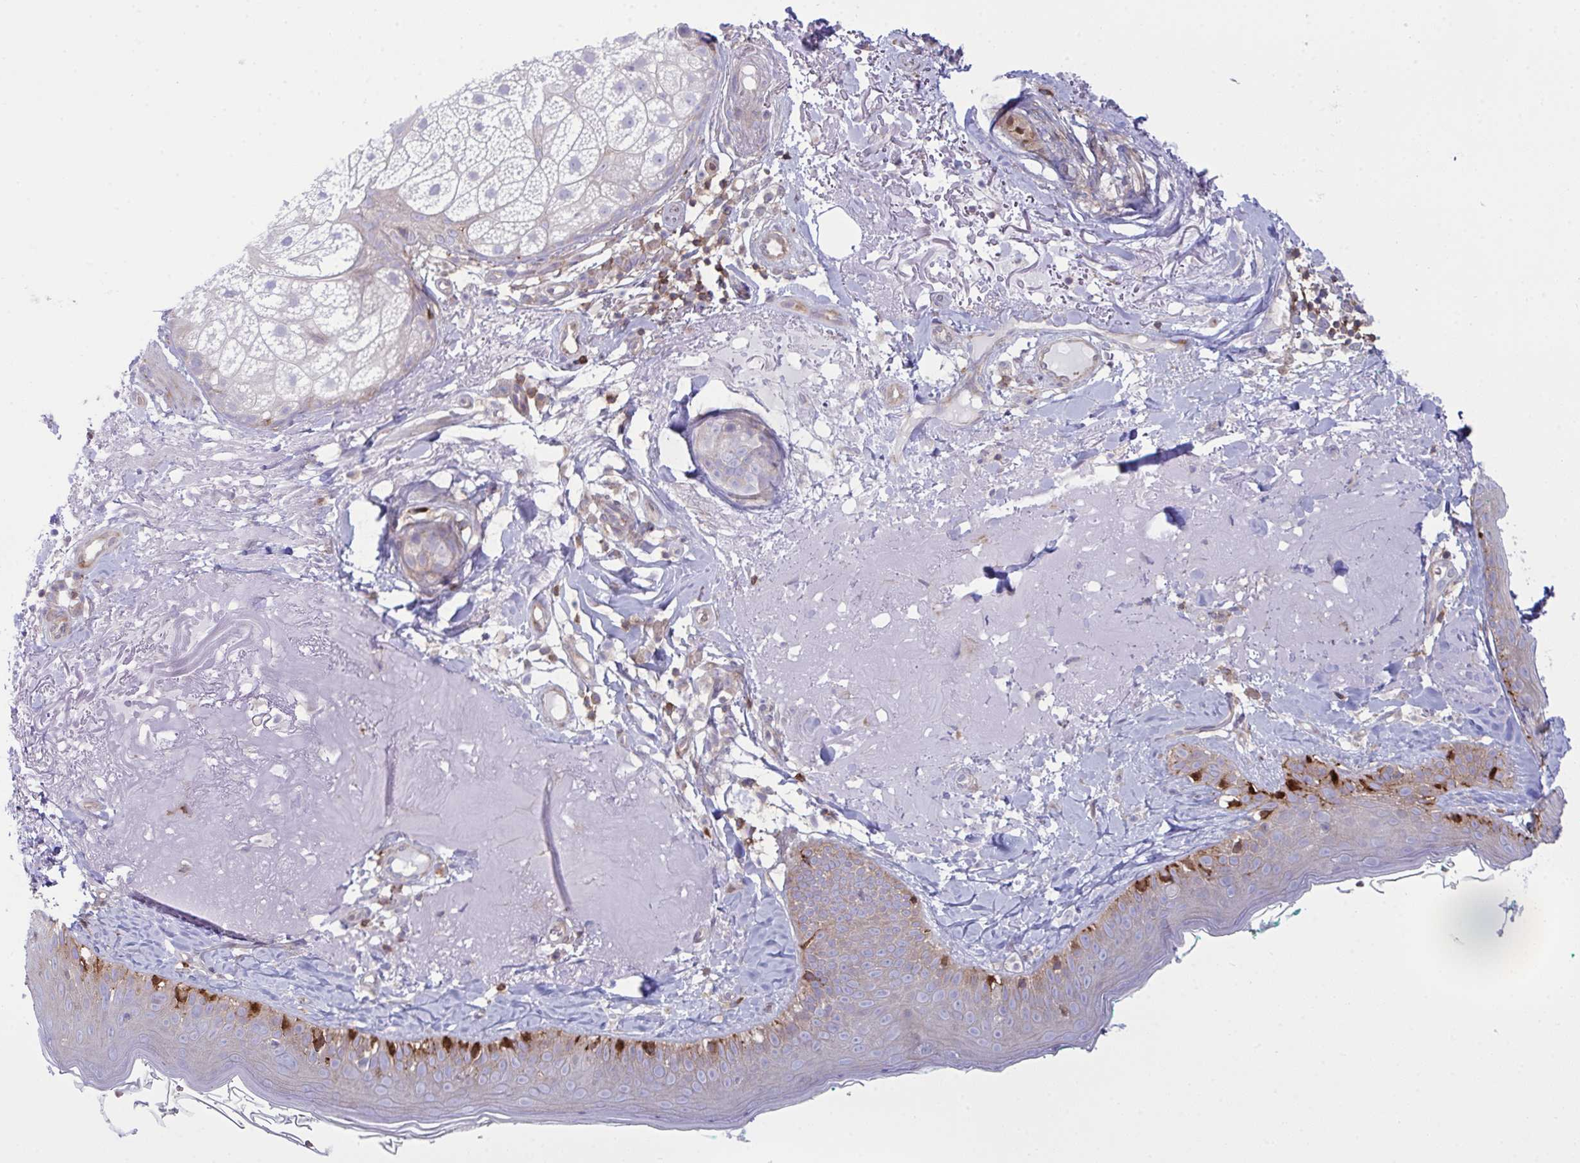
{"staining": {"intensity": "negative", "quantity": "none", "location": "none"}, "tissue": "skin", "cell_type": "Fibroblasts", "image_type": "normal", "snomed": [{"axis": "morphology", "description": "Normal tissue, NOS"}, {"axis": "topography", "description": "Skin"}], "caption": "The histopathology image shows no staining of fibroblasts in normal skin. (Brightfield microscopy of DAB (3,3'-diaminobenzidine) immunohistochemistry (IHC) at high magnification).", "gene": "TSC22D3", "patient": {"sex": "male", "age": 73}}